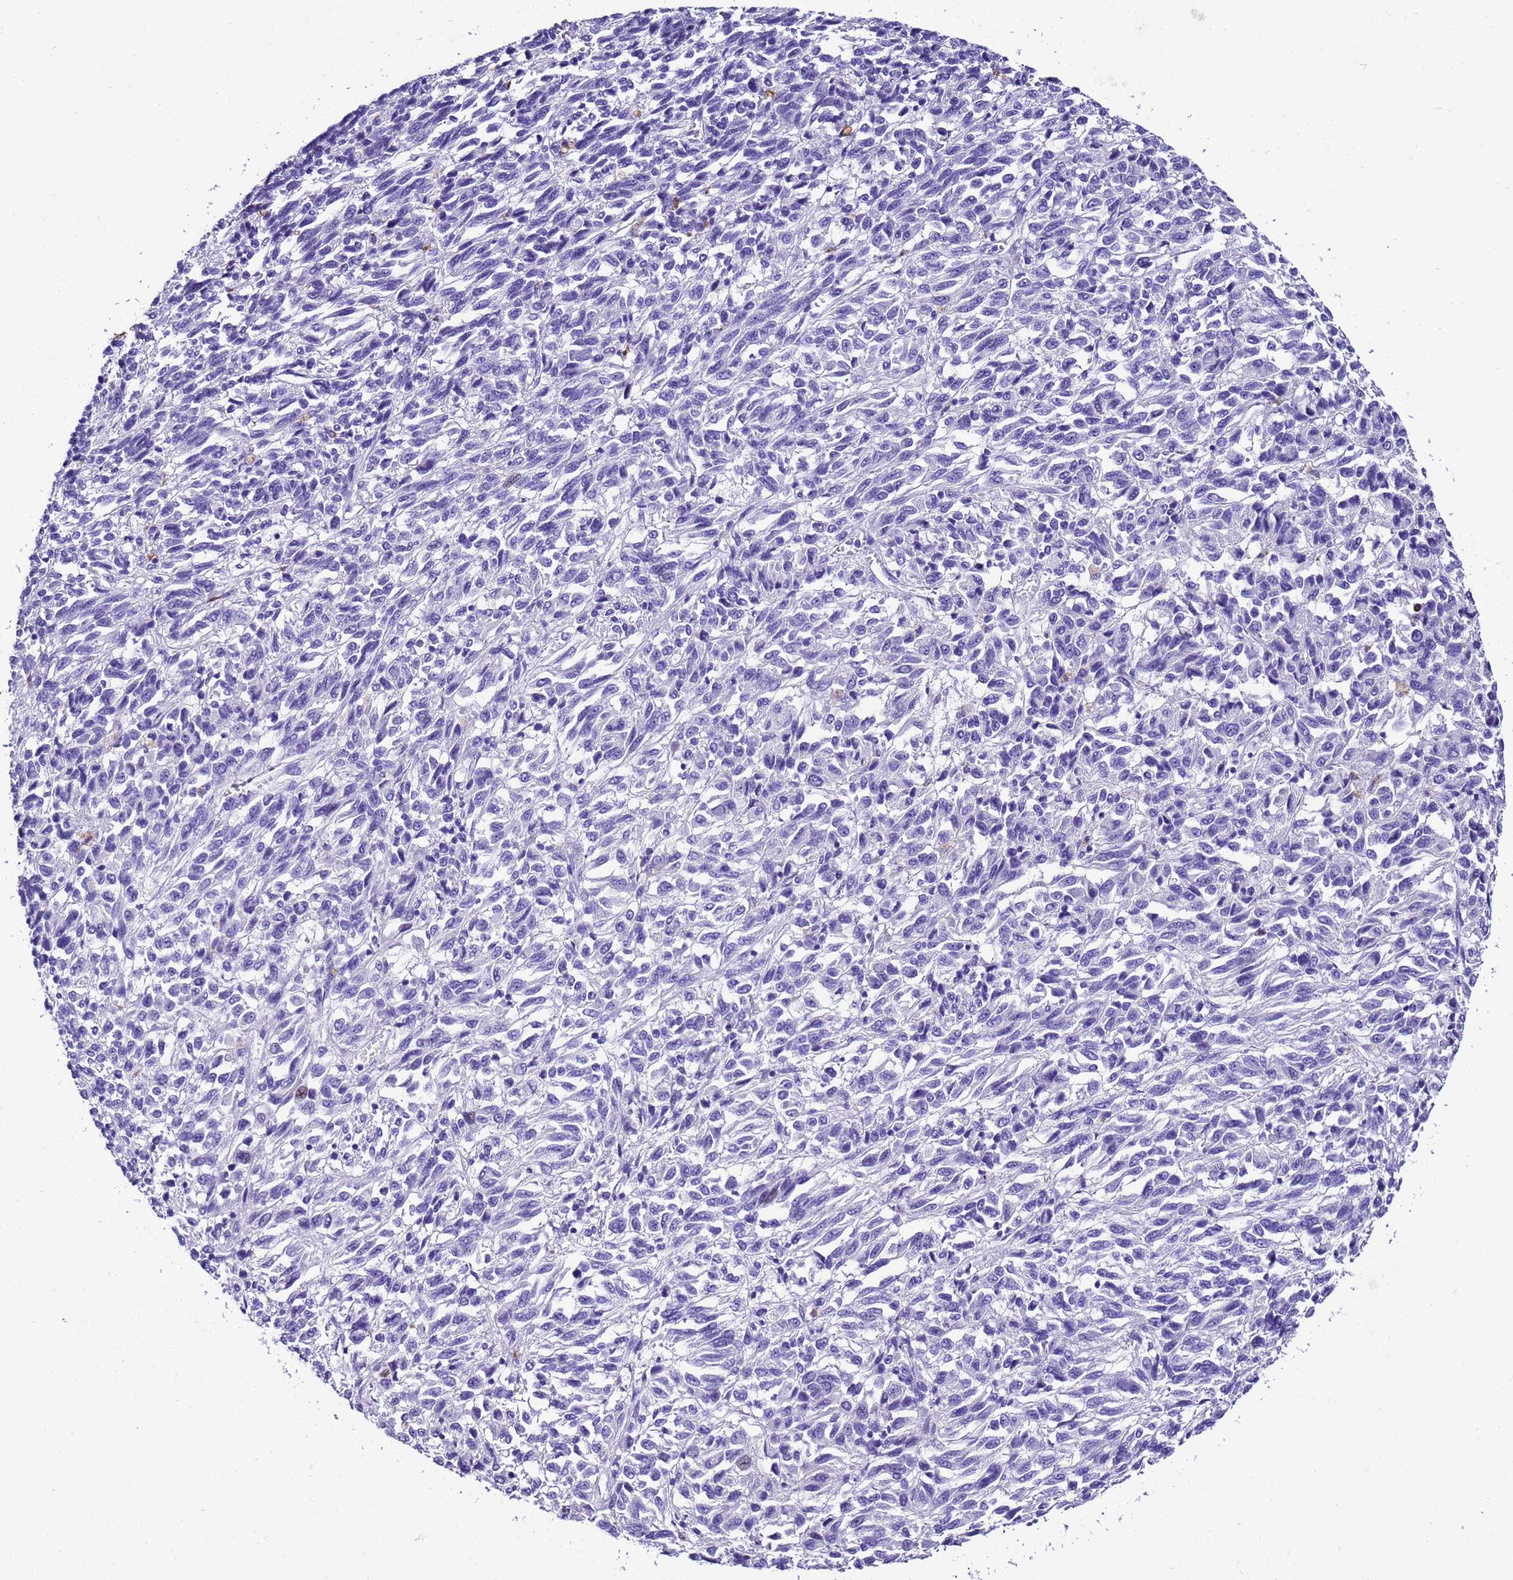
{"staining": {"intensity": "negative", "quantity": "none", "location": "none"}, "tissue": "melanoma", "cell_type": "Tumor cells", "image_type": "cancer", "snomed": [{"axis": "morphology", "description": "Malignant melanoma, Metastatic site"}, {"axis": "topography", "description": "Lung"}], "caption": "Immunohistochemical staining of malignant melanoma (metastatic site) reveals no significant positivity in tumor cells.", "gene": "UGT2B10", "patient": {"sex": "male", "age": 64}}